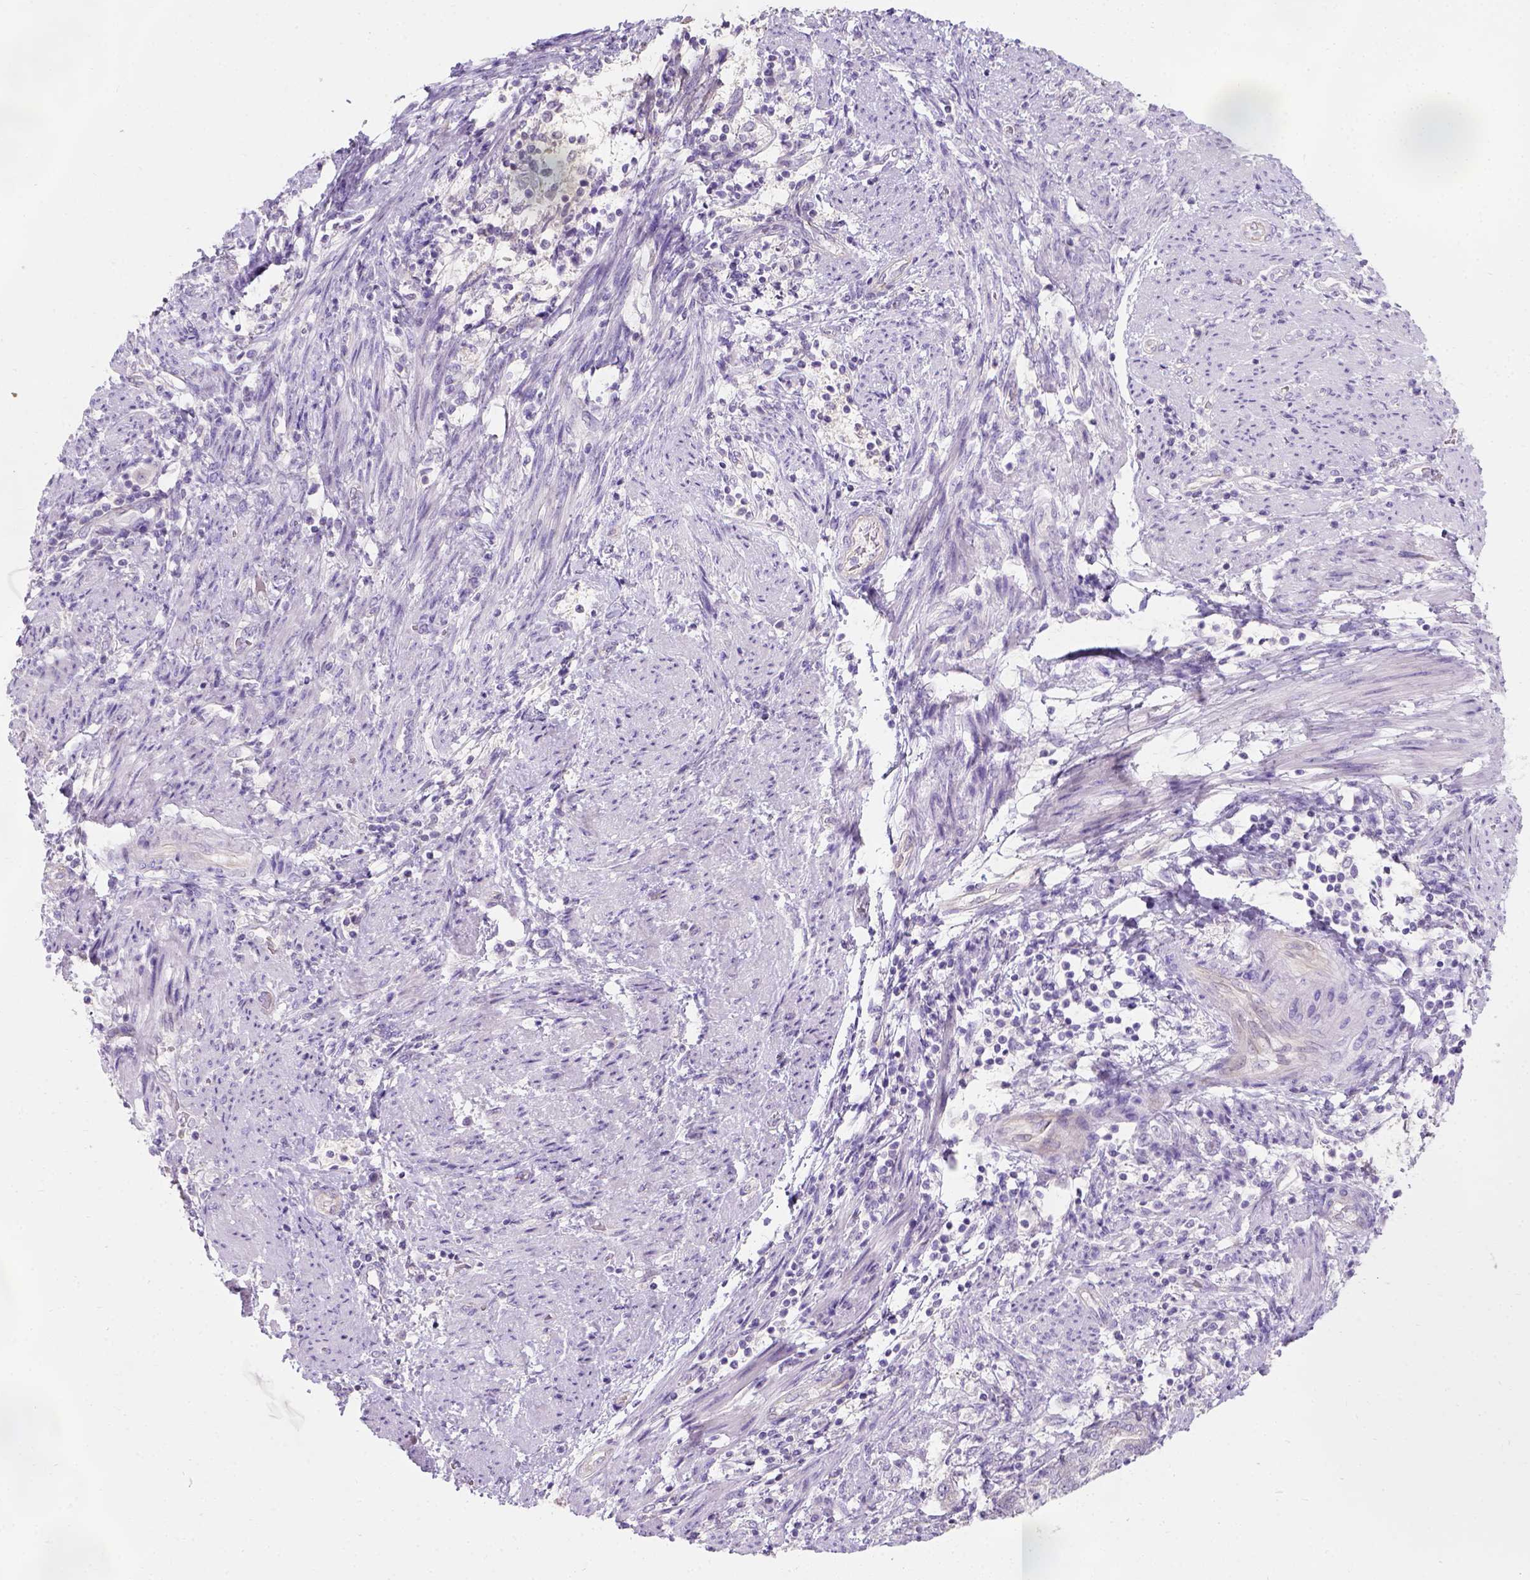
{"staining": {"intensity": "negative", "quantity": "none", "location": "none"}, "tissue": "endometrial cancer", "cell_type": "Tumor cells", "image_type": "cancer", "snomed": [{"axis": "morphology", "description": "Adenocarcinoma, NOS"}, {"axis": "topography", "description": "Endometrium"}], "caption": "The histopathology image shows no staining of tumor cells in adenocarcinoma (endometrial).", "gene": "C20orf144", "patient": {"sex": "female", "age": 65}}